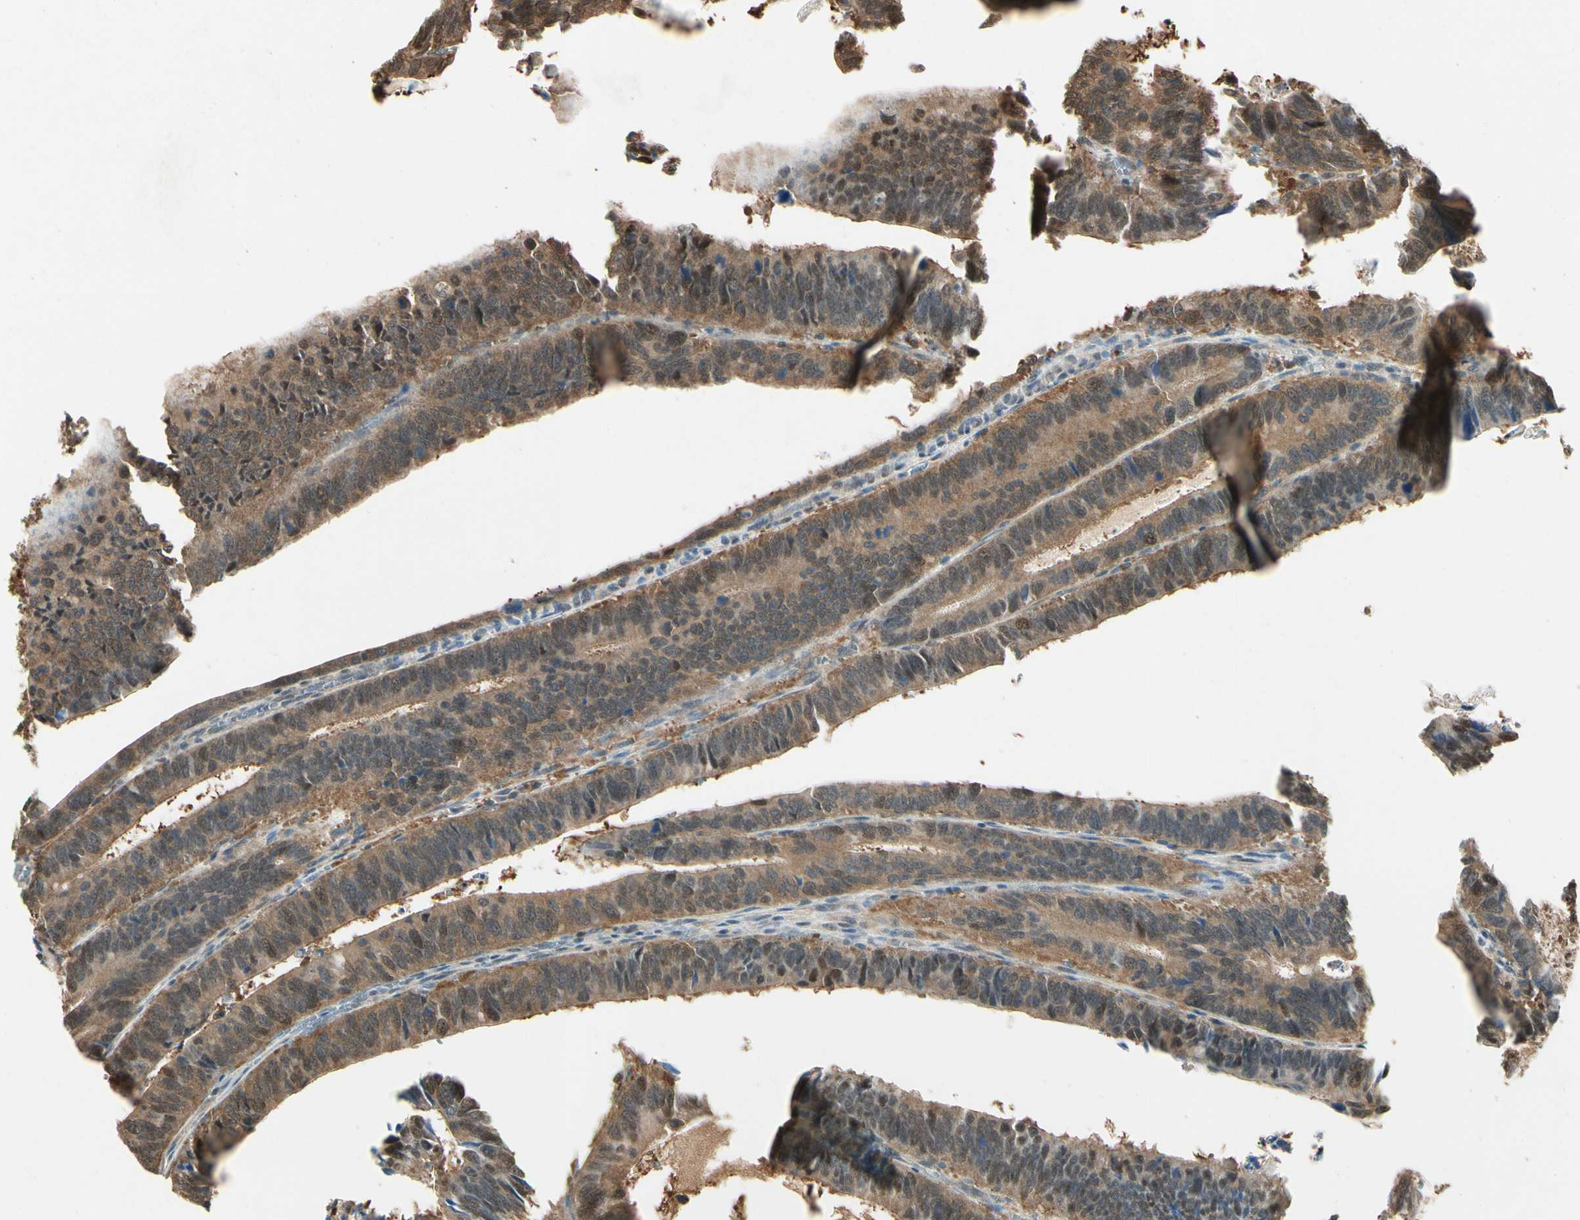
{"staining": {"intensity": "moderate", "quantity": ">75%", "location": "cytoplasmic/membranous"}, "tissue": "colorectal cancer", "cell_type": "Tumor cells", "image_type": "cancer", "snomed": [{"axis": "morphology", "description": "Adenocarcinoma, NOS"}, {"axis": "topography", "description": "Colon"}], "caption": "Adenocarcinoma (colorectal) stained with a protein marker demonstrates moderate staining in tumor cells.", "gene": "YWHAQ", "patient": {"sex": "male", "age": 72}}